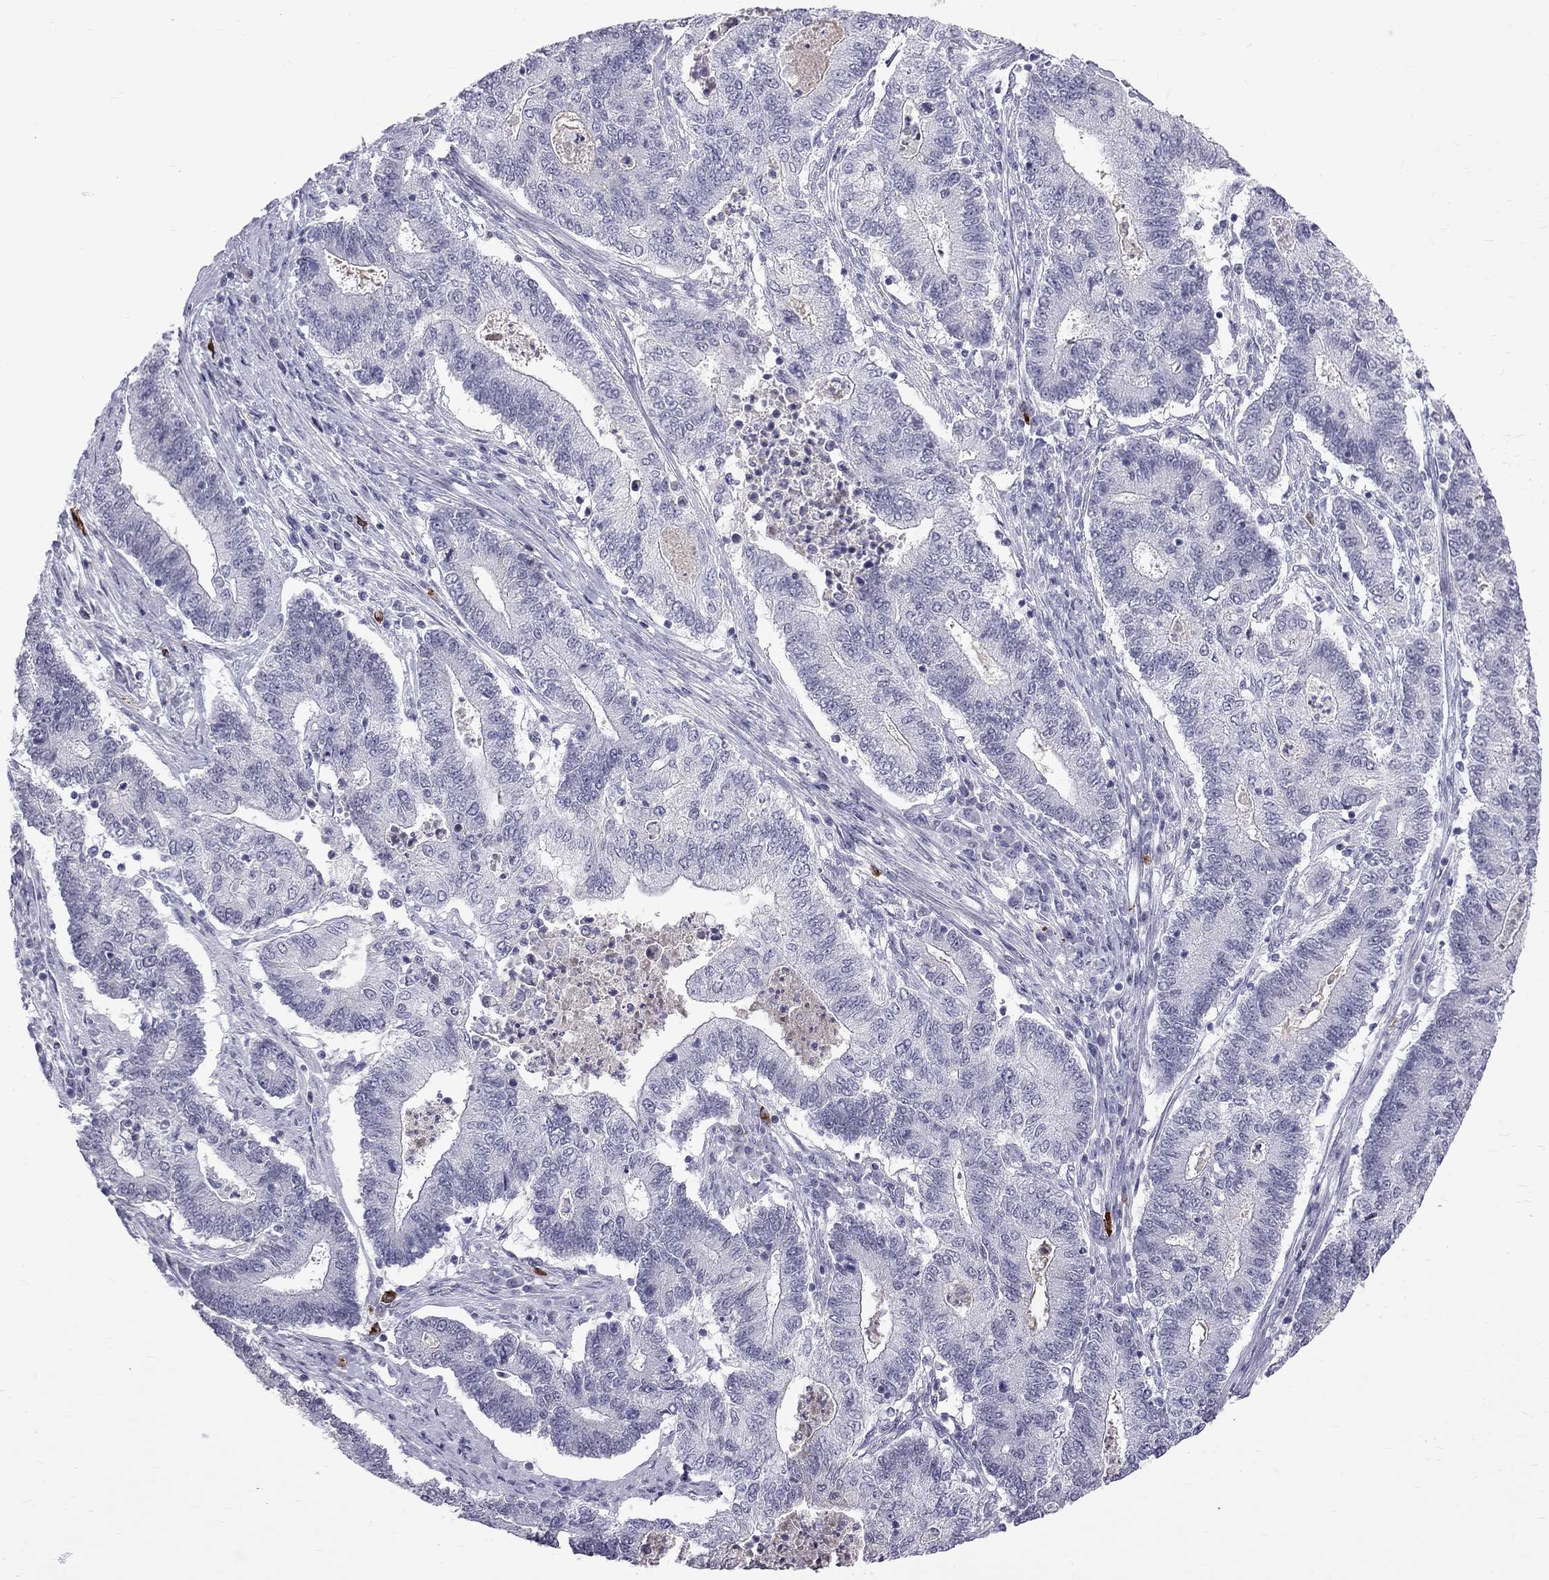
{"staining": {"intensity": "negative", "quantity": "none", "location": "none"}, "tissue": "endometrial cancer", "cell_type": "Tumor cells", "image_type": "cancer", "snomed": [{"axis": "morphology", "description": "Adenocarcinoma, NOS"}, {"axis": "topography", "description": "Uterus"}, {"axis": "topography", "description": "Endometrium"}], "caption": "Endometrial adenocarcinoma stained for a protein using IHC reveals no staining tumor cells.", "gene": "RTL9", "patient": {"sex": "female", "age": 54}}